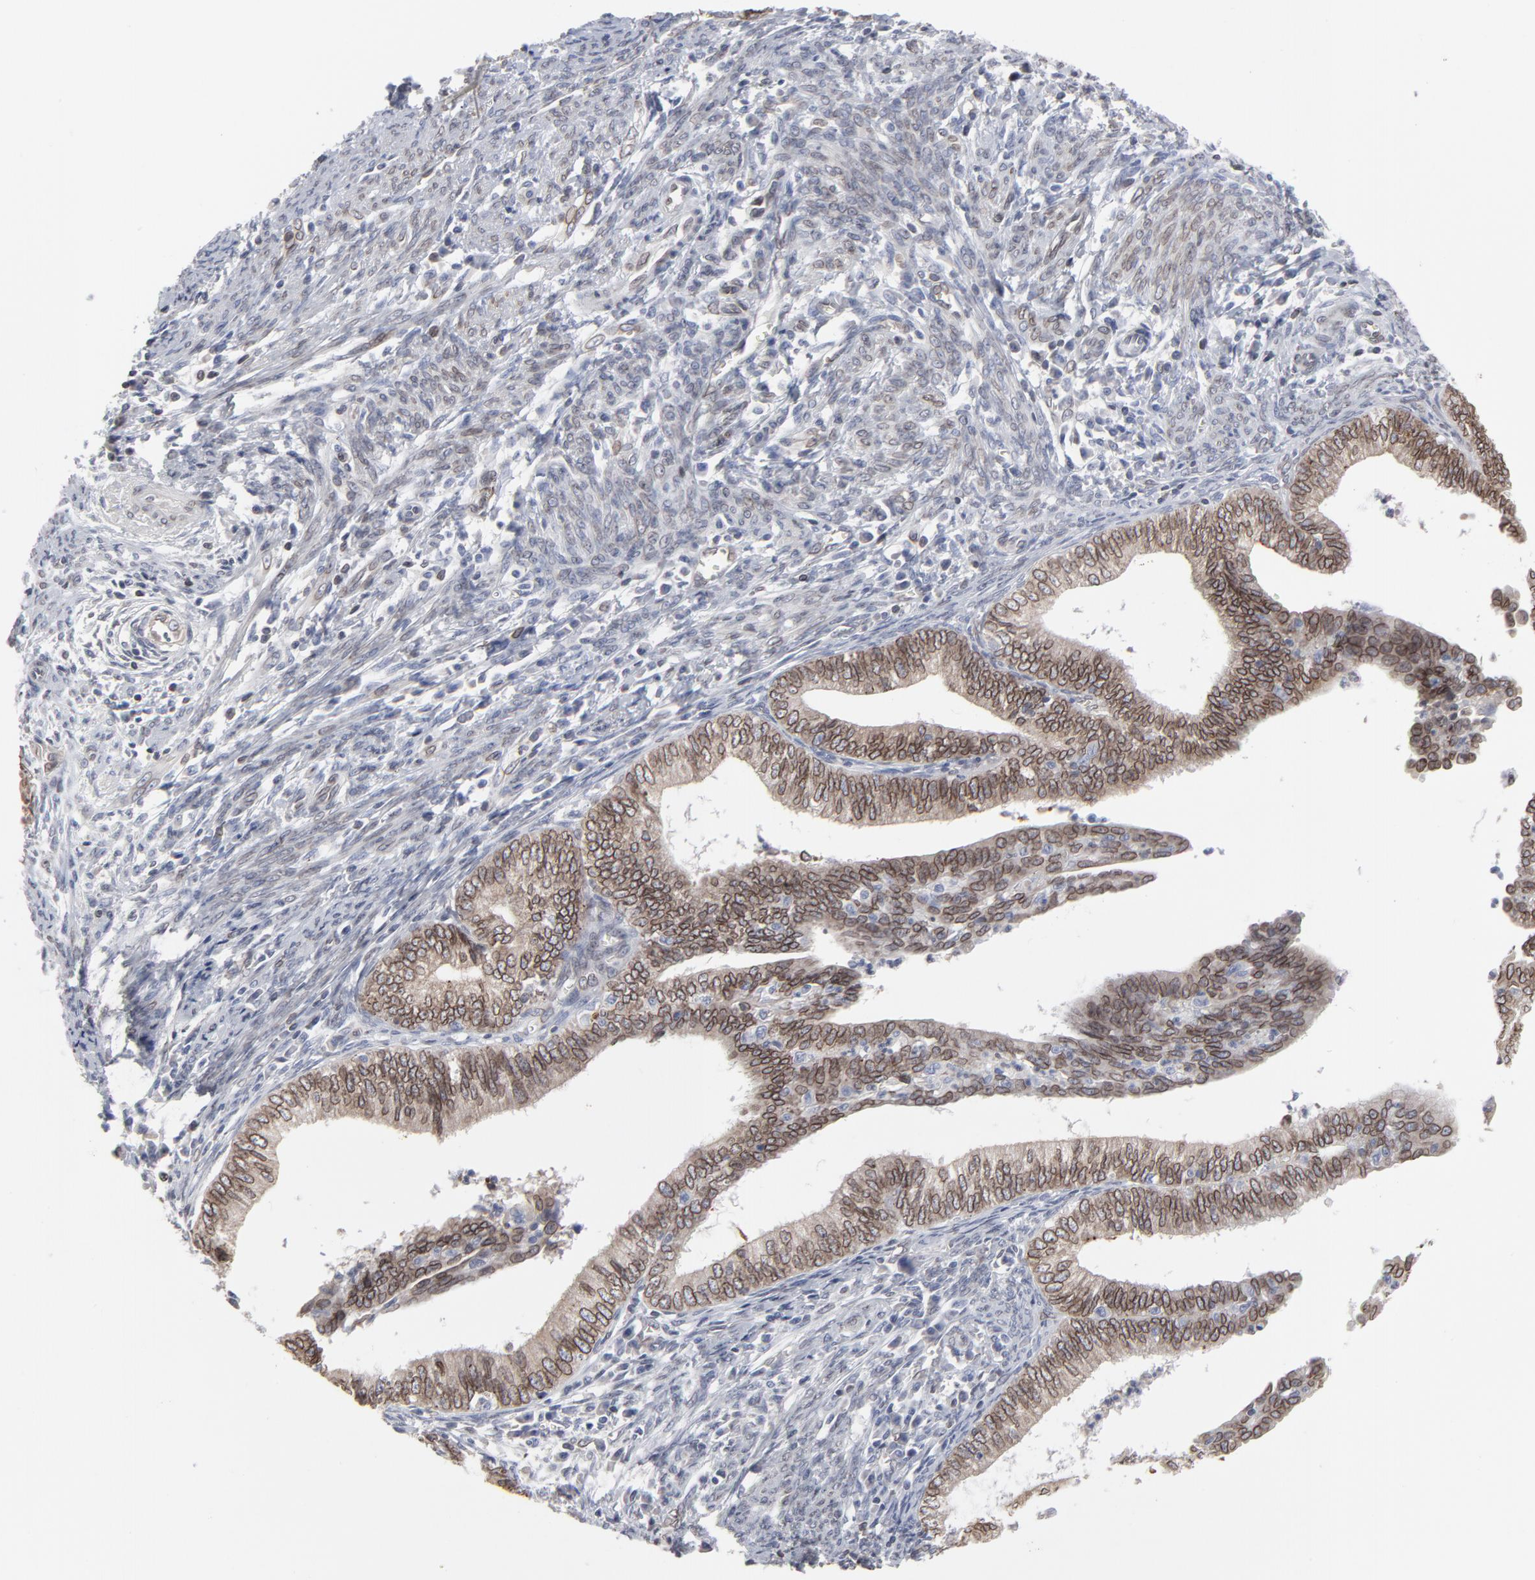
{"staining": {"intensity": "moderate", "quantity": ">75%", "location": "cytoplasmic/membranous,nuclear"}, "tissue": "endometrial cancer", "cell_type": "Tumor cells", "image_type": "cancer", "snomed": [{"axis": "morphology", "description": "Adenocarcinoma, NOS"}, {"axis": "topography", "description": "Endometrium"}], "caption": "This image demonstrates endometrial adenocarcinoma stained with immunohistochemistry to label a protein in brown. The cytoplasmic/membranous and nuclear of tumor cells show moderate positivity for the protein. Nuclei are counter-stained blue.", "gene": "SYNE2", "patient": {"sex": "female", "age": 66}}